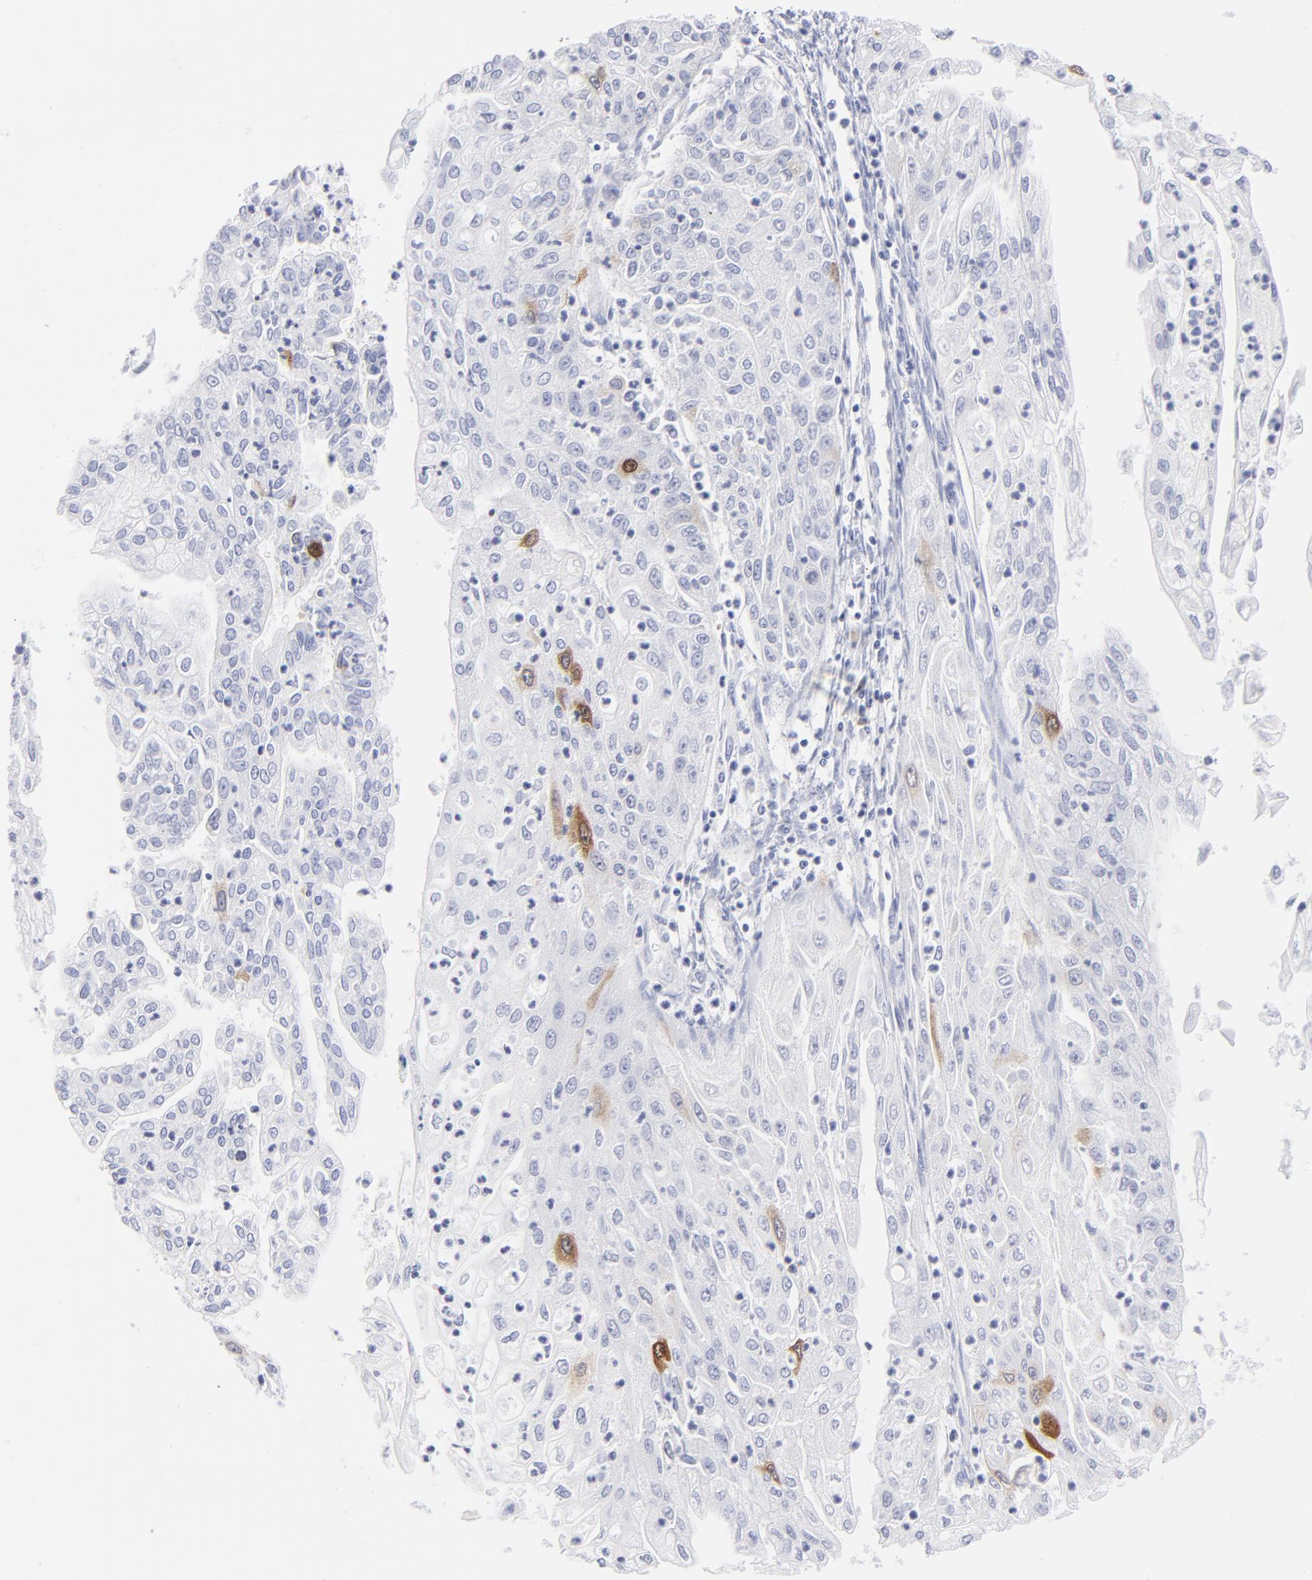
{"staining": {"intensity": "strong", "quantity": "<25%", "location": "cytoplasmic/membranous"}, "tissue": "endometrial cancer", "cell_type": "Tumor cells", "image_type": "cancer", "snomed": [{"axis": "morphology", "description": "Adenocarcinoma, NOS"}, {"axis": "topography", "description": "Endometrium"}], "caption": "Immunohistochemical staining of human adenocarcinoma (endometrial) reveals medium levels of strong cytoplasmic/membranous positivity in approximately <25% of tumor cells.", "gene": "CCNB1", "patient": {"sex": "female", "age": 75}}